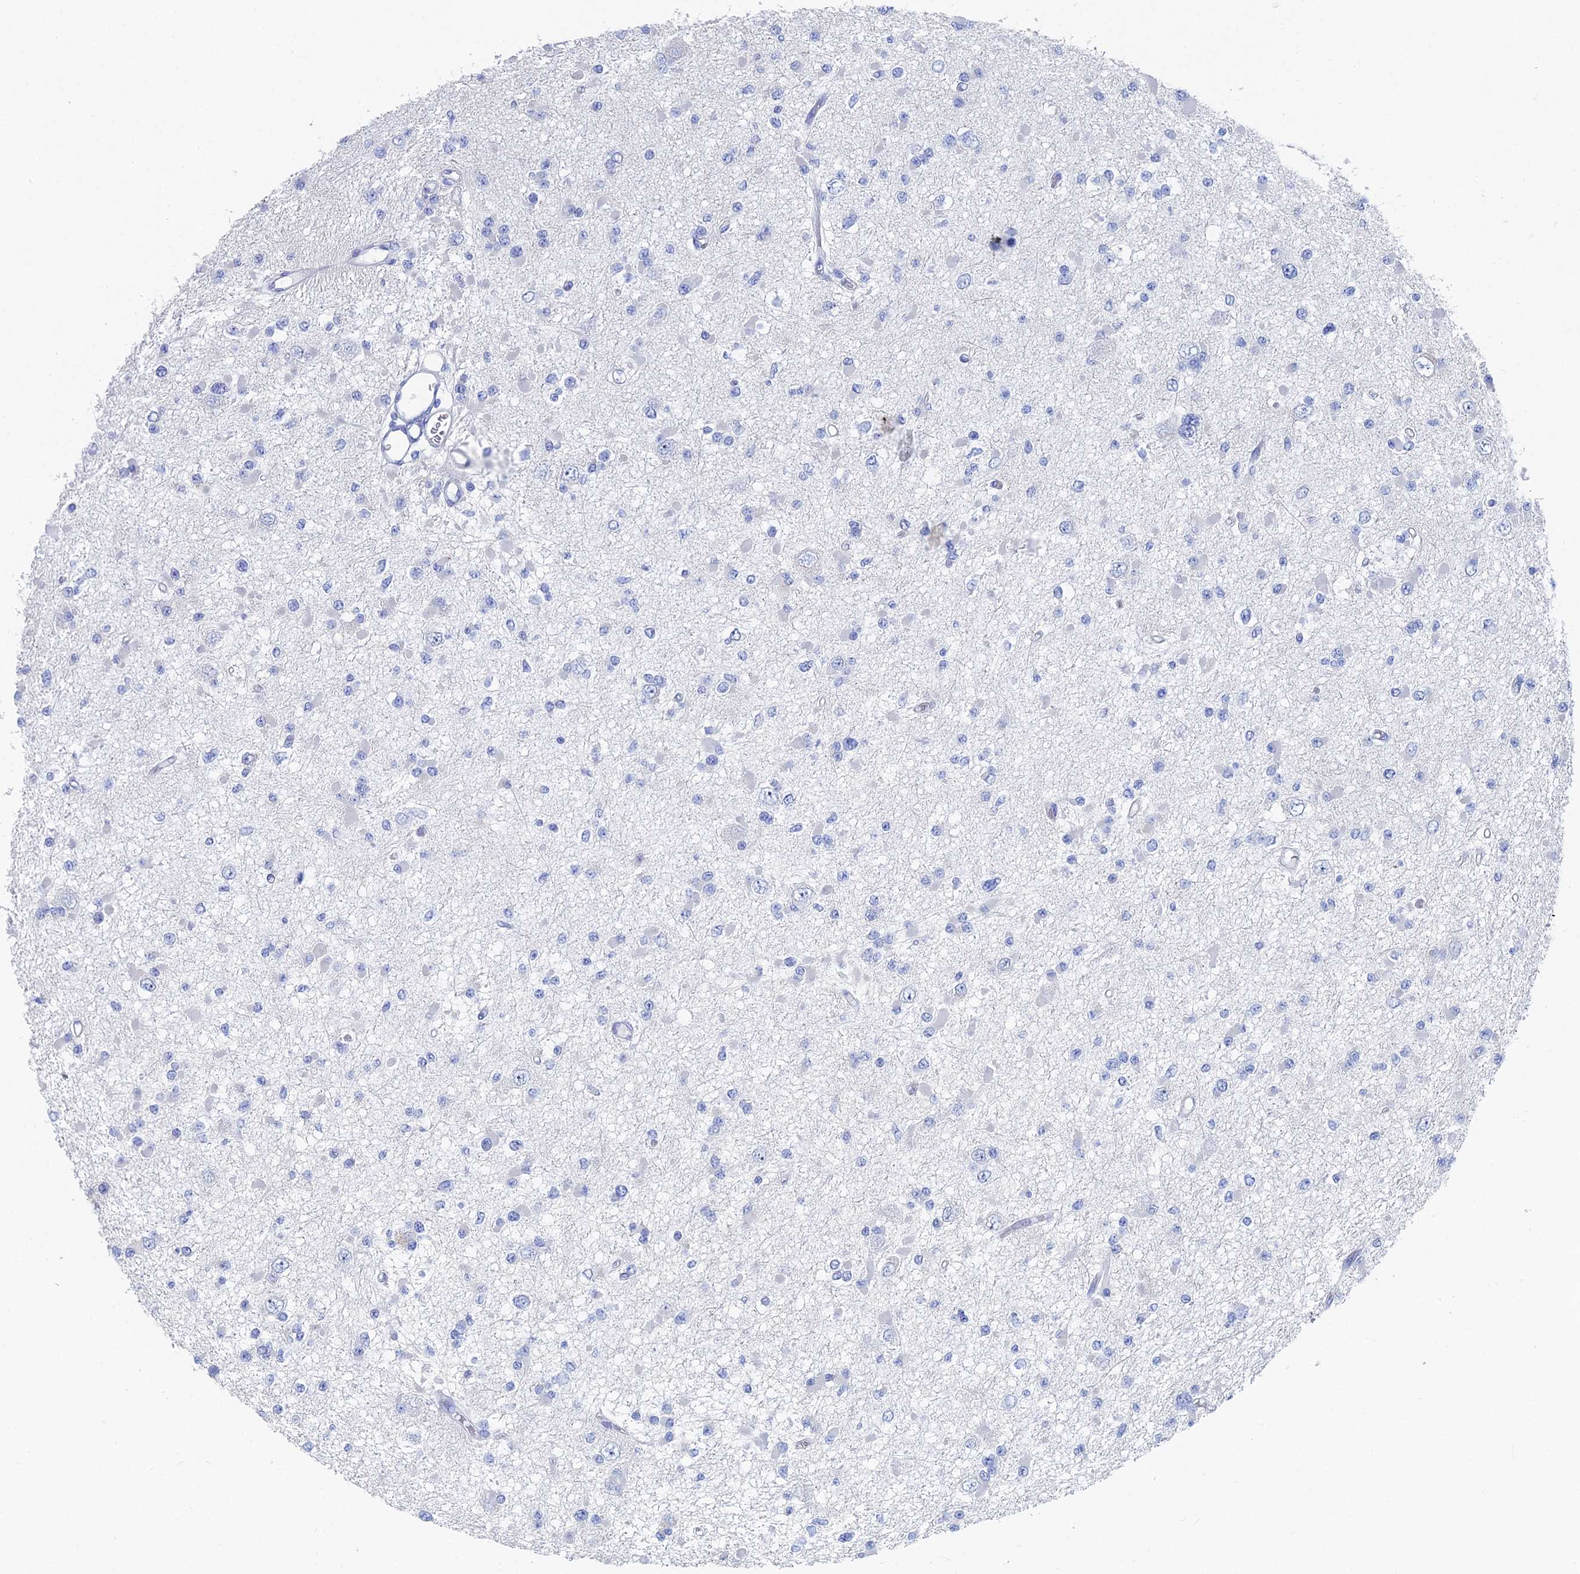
{"staining": {"intensity": "negative", "quantity": "none", "location": "none"}, "tissue": "glioma", "cell_type": "Tumor cells", "image_type": "cancer", "snomed": [{"axis": "morphology", "description": "Glioma, malignant, Low grade"}, {"axis": "topography", "description": "Brain"}], "caption": "Immunohistochemistry (IHC) of human malignant glioma (low-grade) demonstrates no expression in tumor cells.", "gene": "DRGX", "patient": {"sex": "female", "age": 22}}